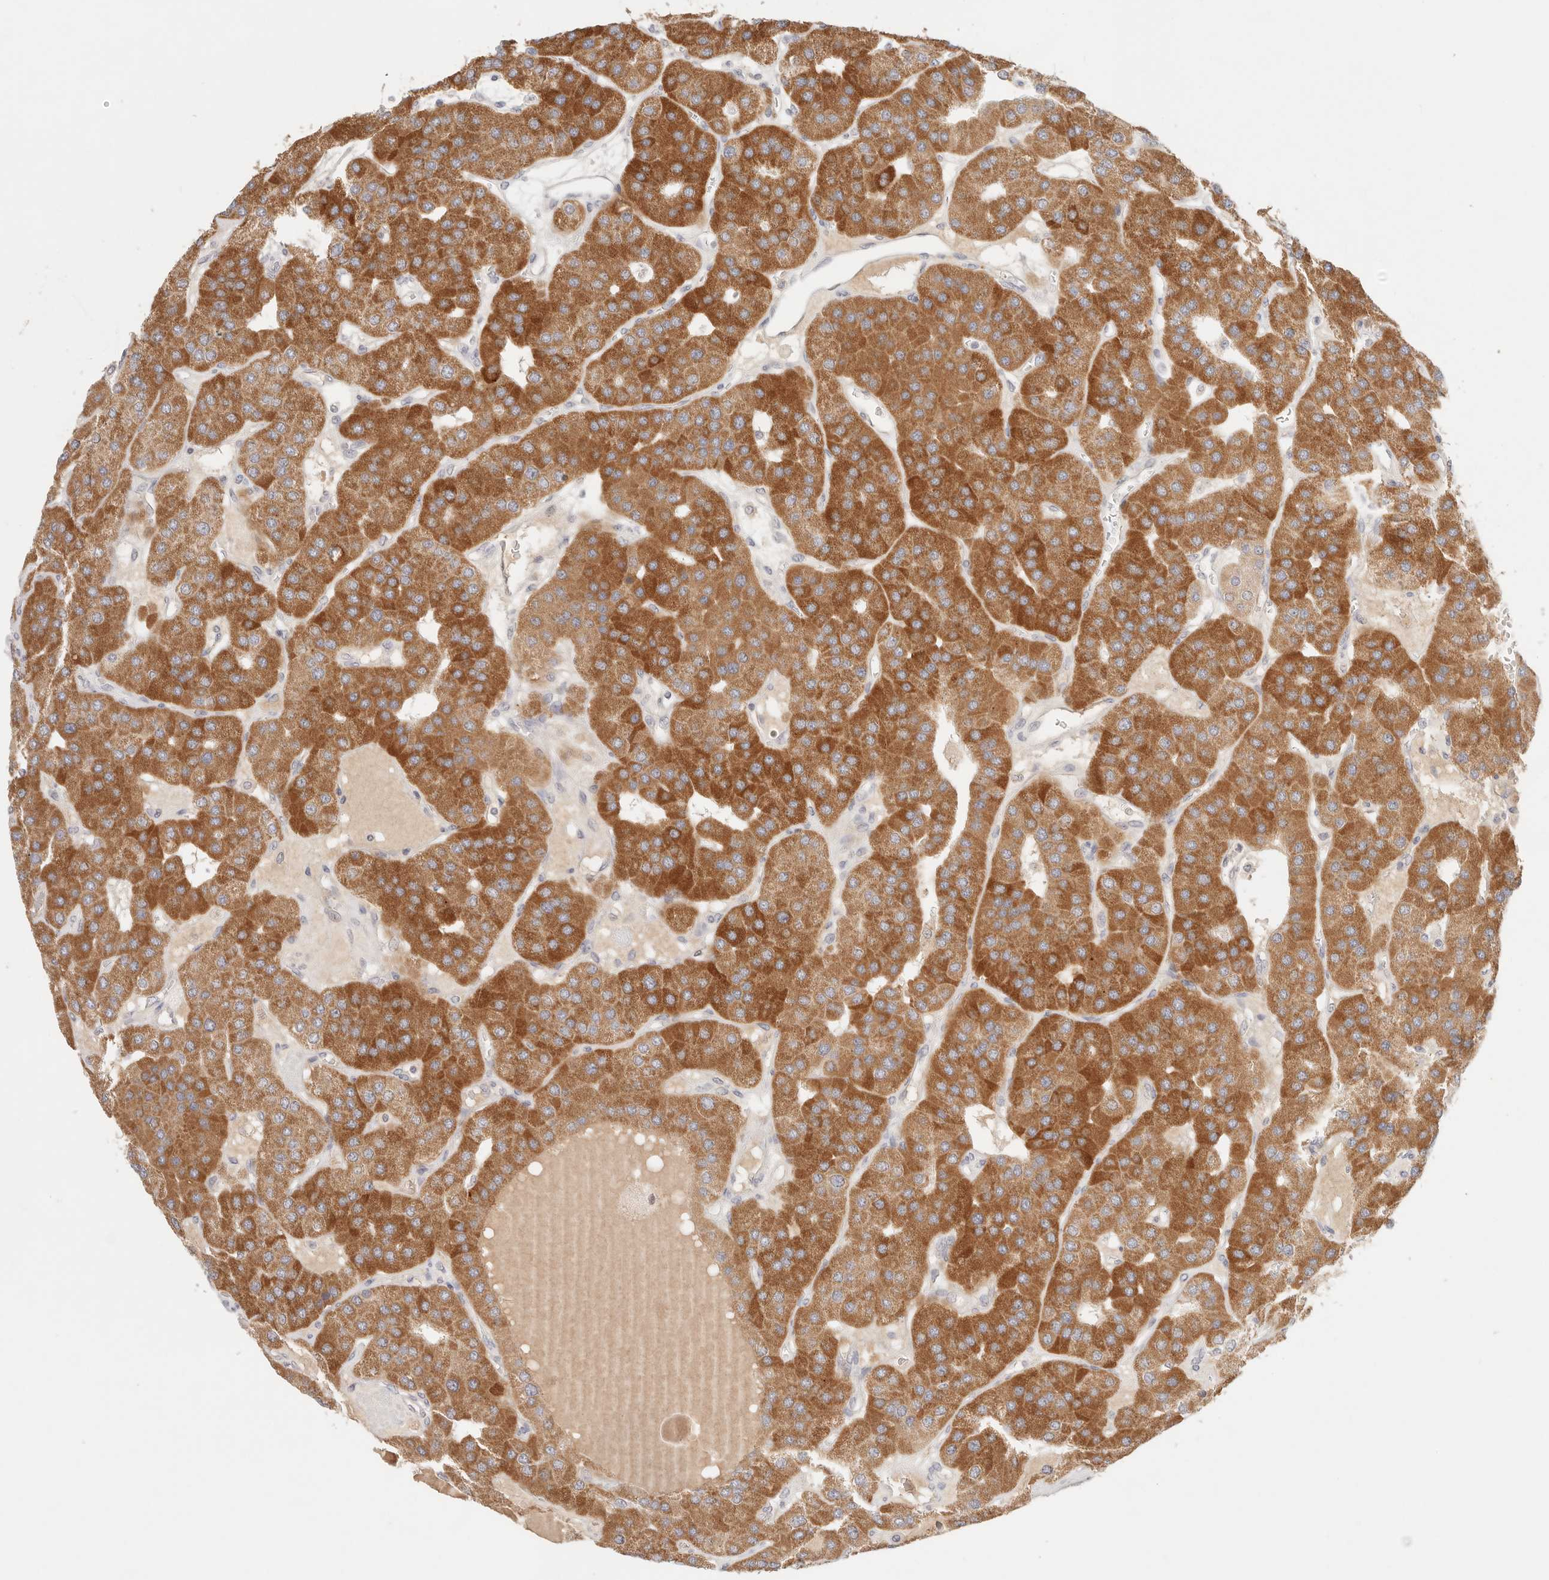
{"staining": {"intensity": "moderate", "quantity": "25%-75%", "location": "cytoplasmic/membranous"}, "tissue": "parathyroid gland", "cell_type": "Glandular cells", "image_type": "normal", "snomed": [{"axis": "morphology", "description": "Normal tissue, NOS"}, {"axis": "morphology", "description": "Adenoma, NOS"}, {"axis": "topography", "description": "Parathyroid gland"}], "caption": "Glandular cells demonstrate medium levels of moderate cytoplasmic/membranous expression in approximately 25%-75% of cells in benign parathyroid gland.", "gene": "SPHK1", "patient": {"sex": "female", "age": 86}}